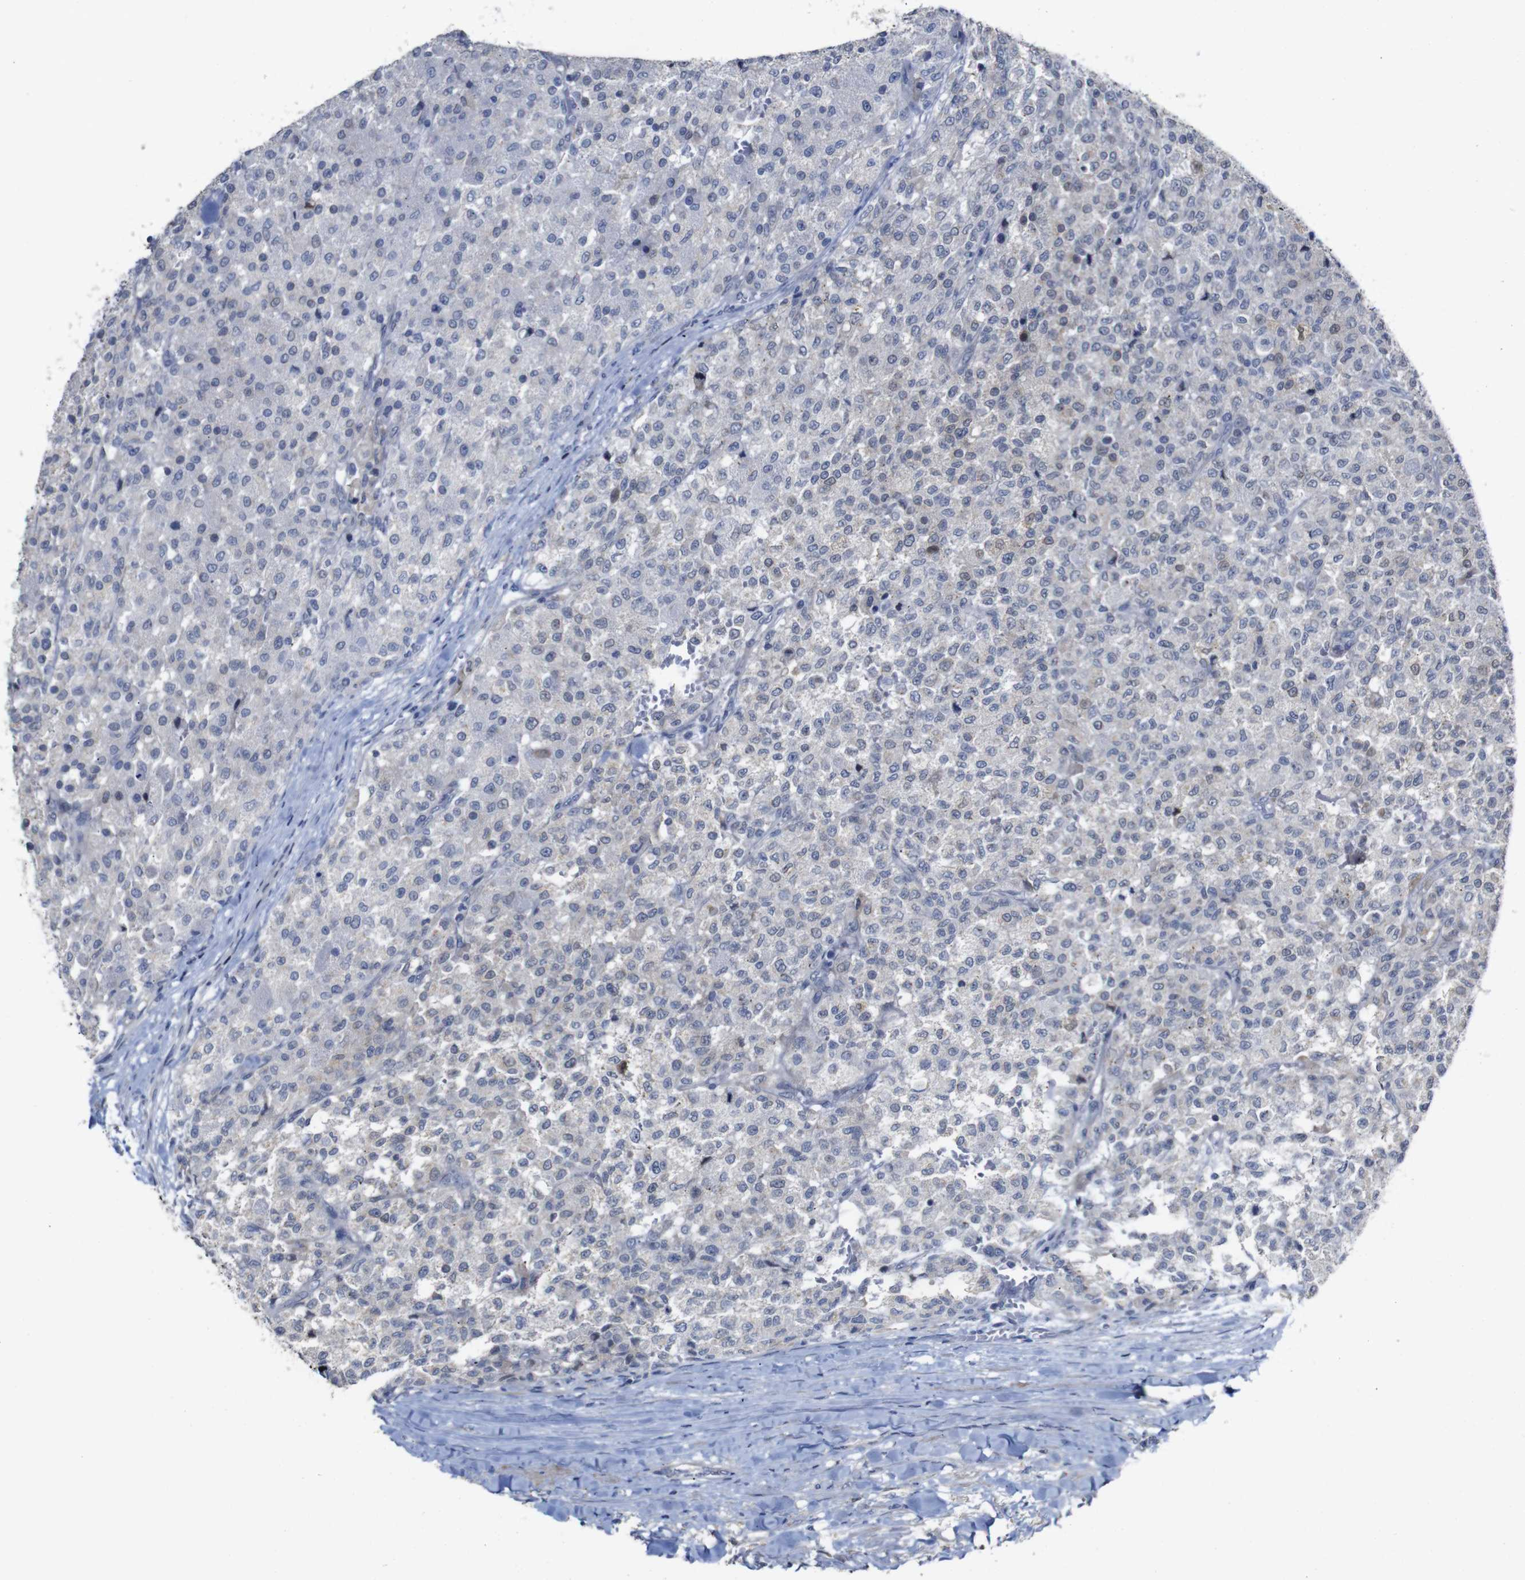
{"staining": {"intensity": "negative", "quantity": "none", "location": "none"}, "tissue": "testis cancer", "cell_type": "Tumor cells", "image_type": "cancer", "snomed": [{"axis": "morphology", "description": "Seminoma, NOS"}, {"axis": "topography", "description": "Testis"}], "caption": "Tumor cells show no significant staining in testis cancer. The staining is performed using DAB (3,3'-diaminobenzidine) brown chromogen with nuclei counter-stained in using hematoxylin.", "gene": "TCEAL9", "patient": {"sex": "male", "age": 59}}